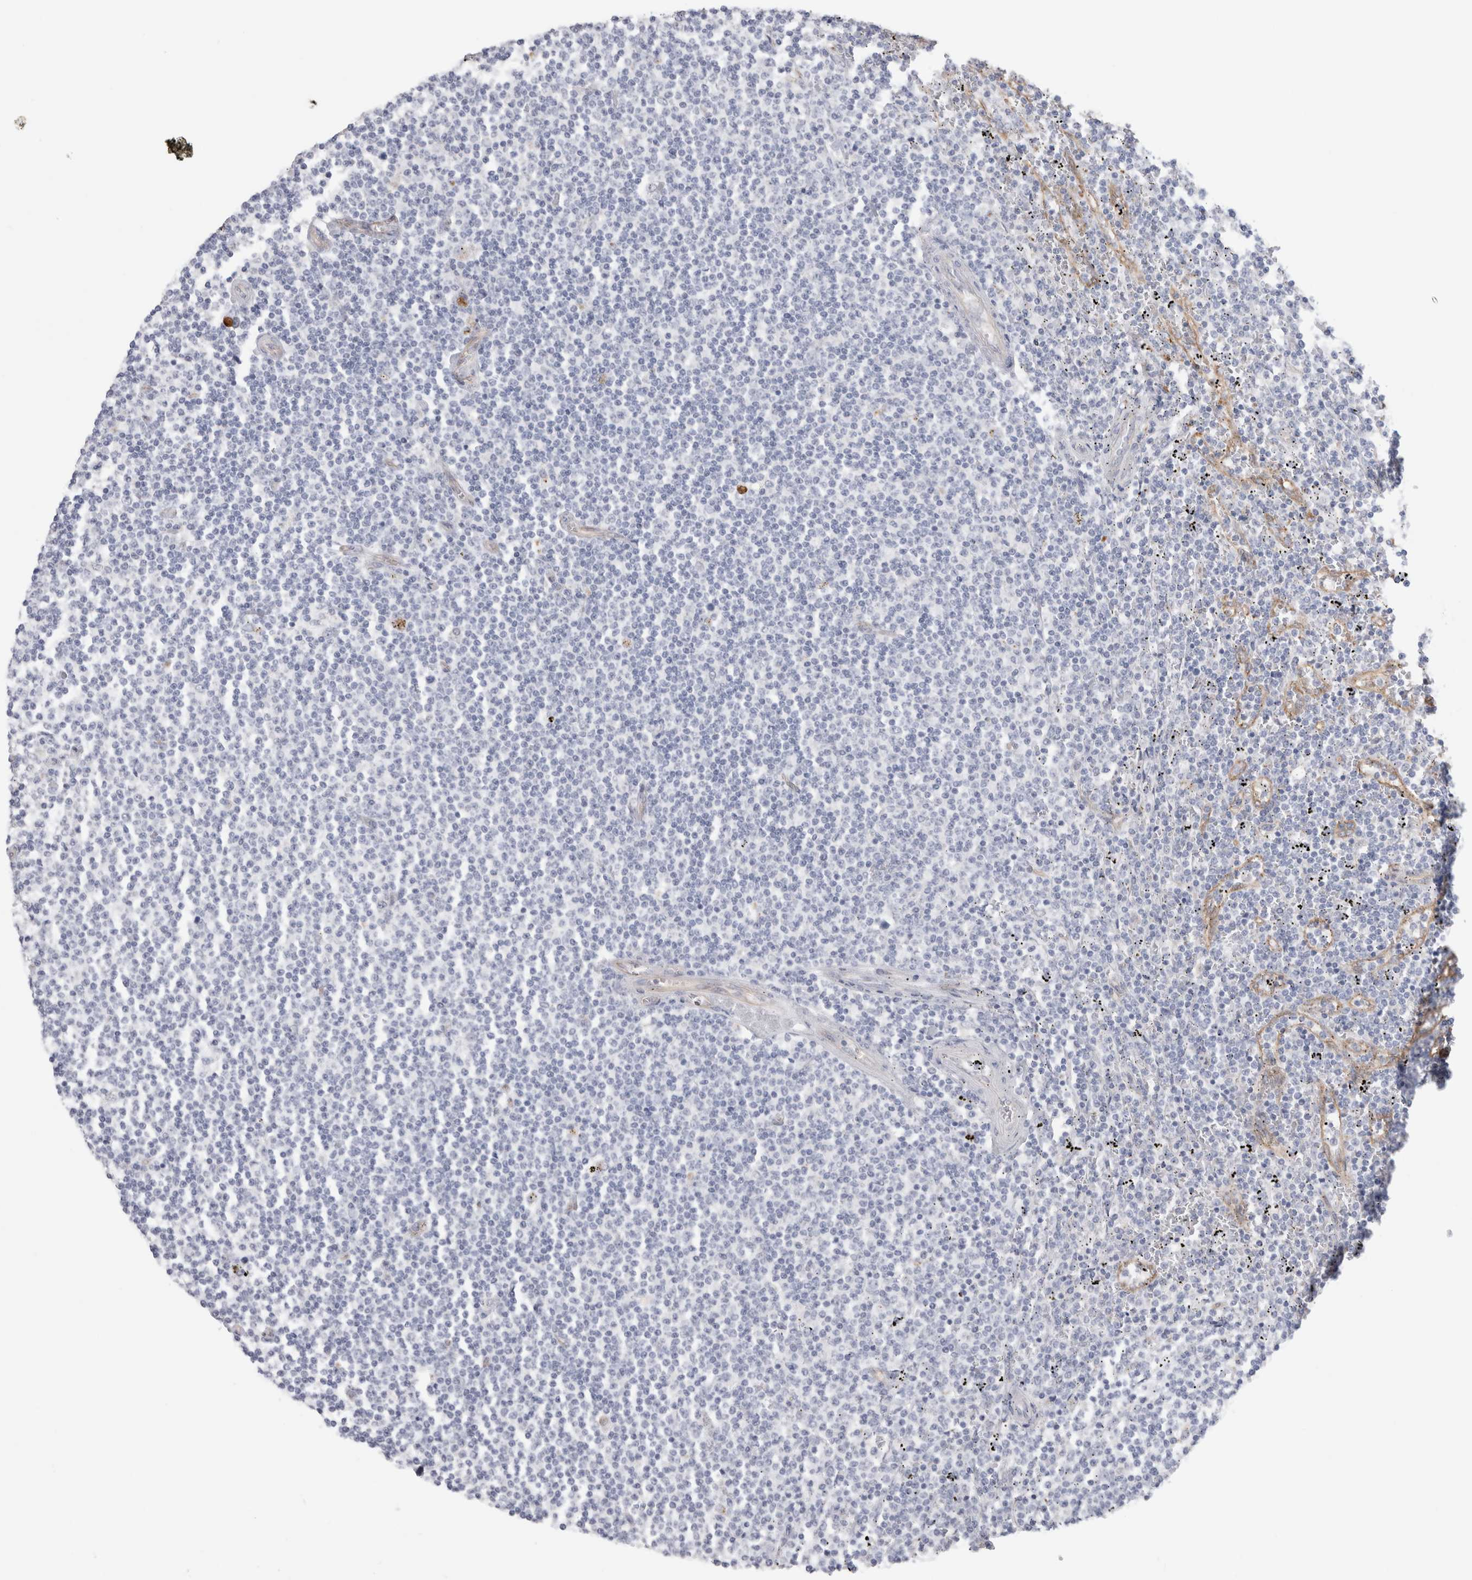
{"staining": {"intensity": "negative", "quantity": "none", "location": "none"}, "tissue": "lymphoma", "cell_type": "Tumor cells", "image_type": "cancer", "snomed": [{"axis": "morphology", "description": "Malignant lymphoma, non-Hodgkin's type, Low grade"}, {"axis": "topography", "description": "Spleen"}], "caption": "This is an immunohistochemistry (IHC) histopathology image of human lymphoma. There is no expression in tumor cells.", "gene": "ANKMY1", "patient": {"sex": "female", "age": 50}}